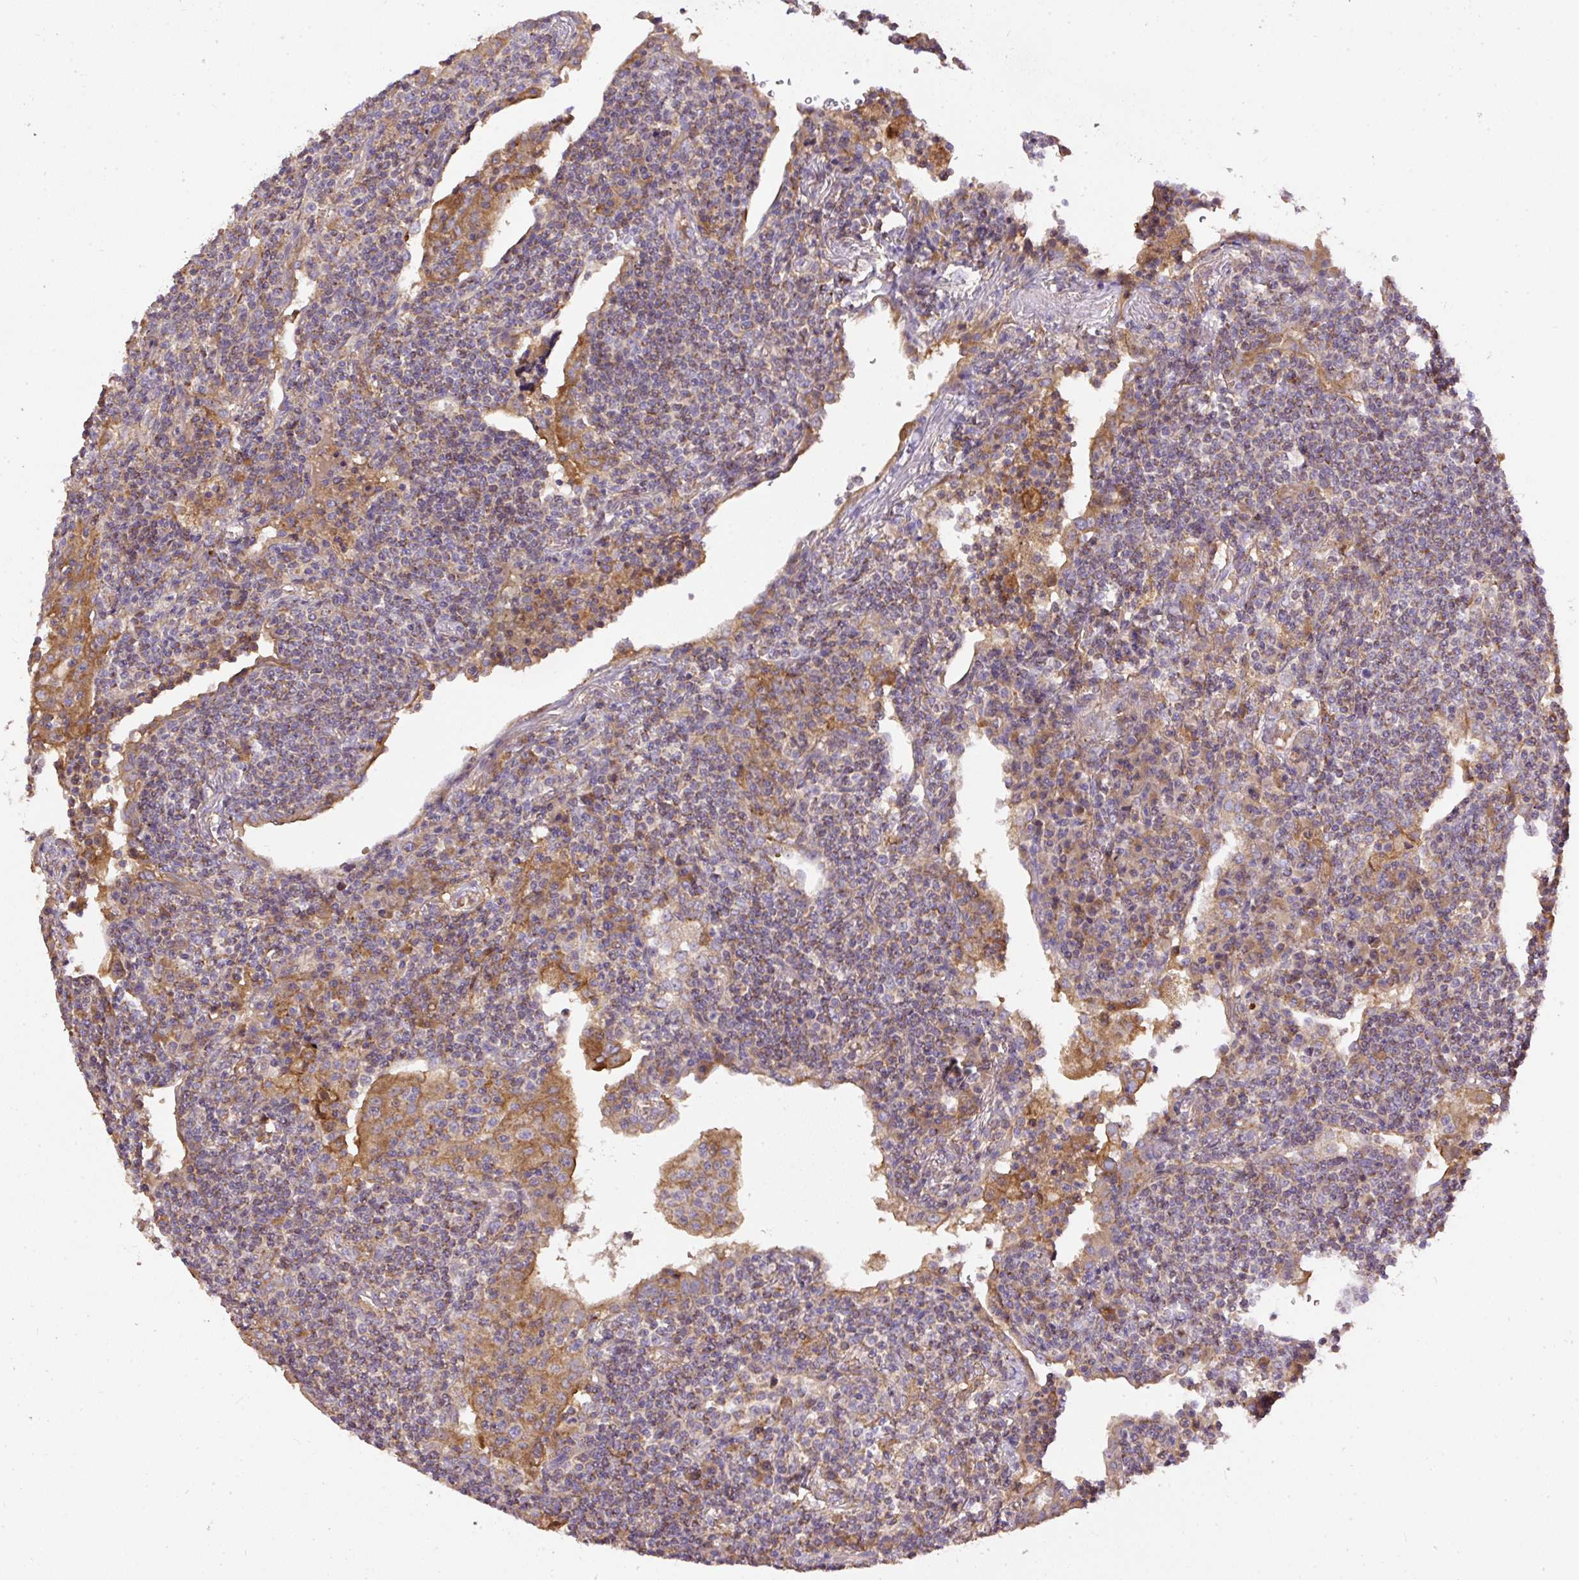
{"staining": {"intensity": "negative", "quantity": "none", "location": "none"}, "tissue": "lymphoma", "cell_type": "Tumor cells", "image_type": "cancer", "snomed": [{"axis": "morphology", "description": "Malignant lymphoma, non-Hodgkin's type, Low grade"}, {"axis": "topography", "description": "Lung"}], "caption": "Immunohistochemical staining of malignant lymphoma, non-Hodgkin's type (low-grade) exhibits no significant expression in tumor cells.", "gene": "DAPK1", "patient": {"sex": "female", "age": 71}}